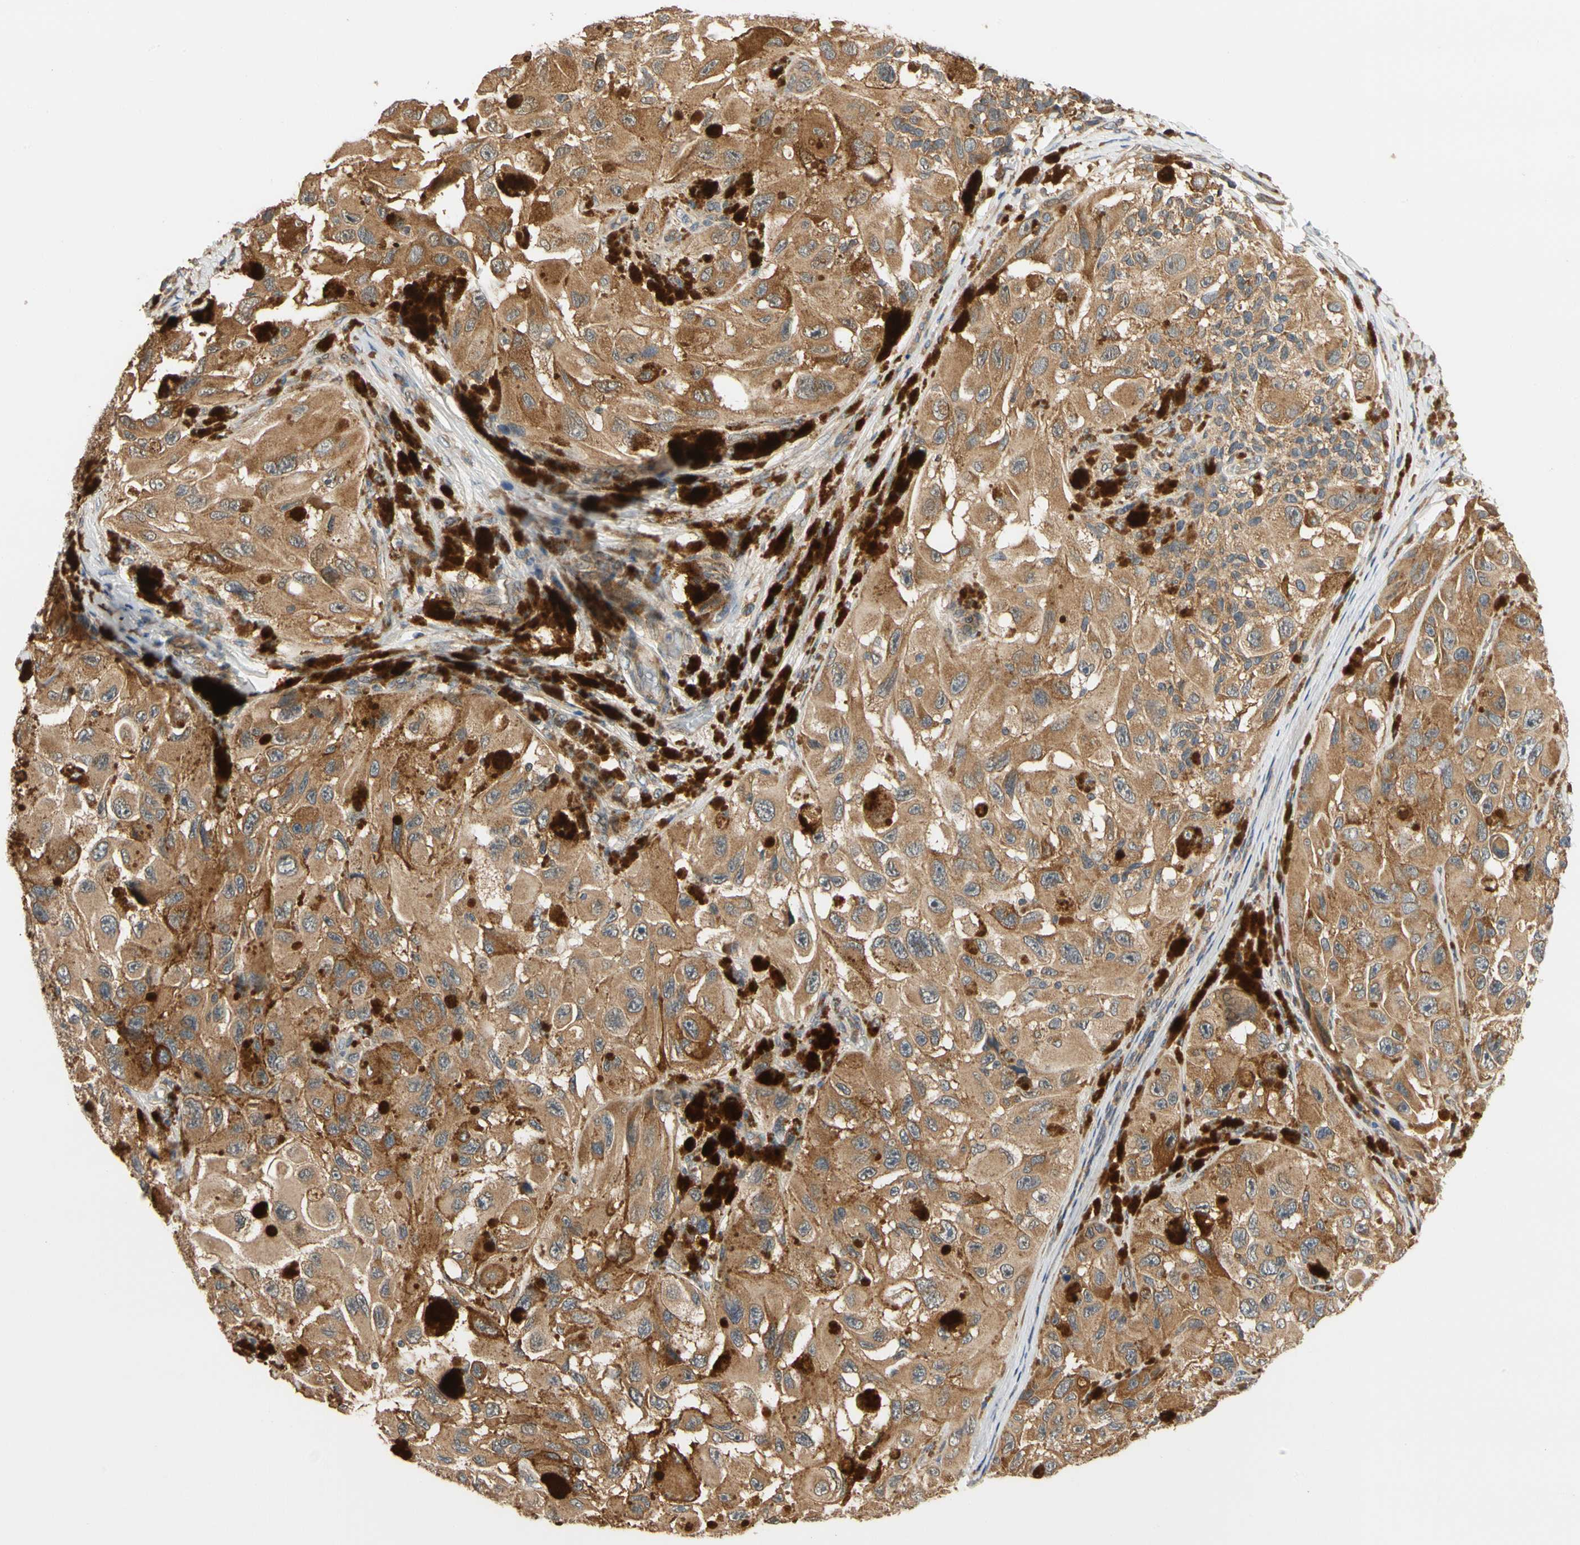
{"staining": {"intensity": "moderate", "quantity": ">75%", "location": "cytoplasmic/membranous"}, "tissue": "melanoma", "cell_type": "Tumor cells", "image_type": "cancer", "snomed": [{"axis": "morphology", "description": "Malignant melanoma, NOS"}, {"axis": "topography", "description": "Skin"}], "caption": "Human malignant melanoma stained with a protein marker exhibits moderate staining in tumor cells.", "gene": "ANKHD1", "patient": {"sex": "female", "age": 73}}